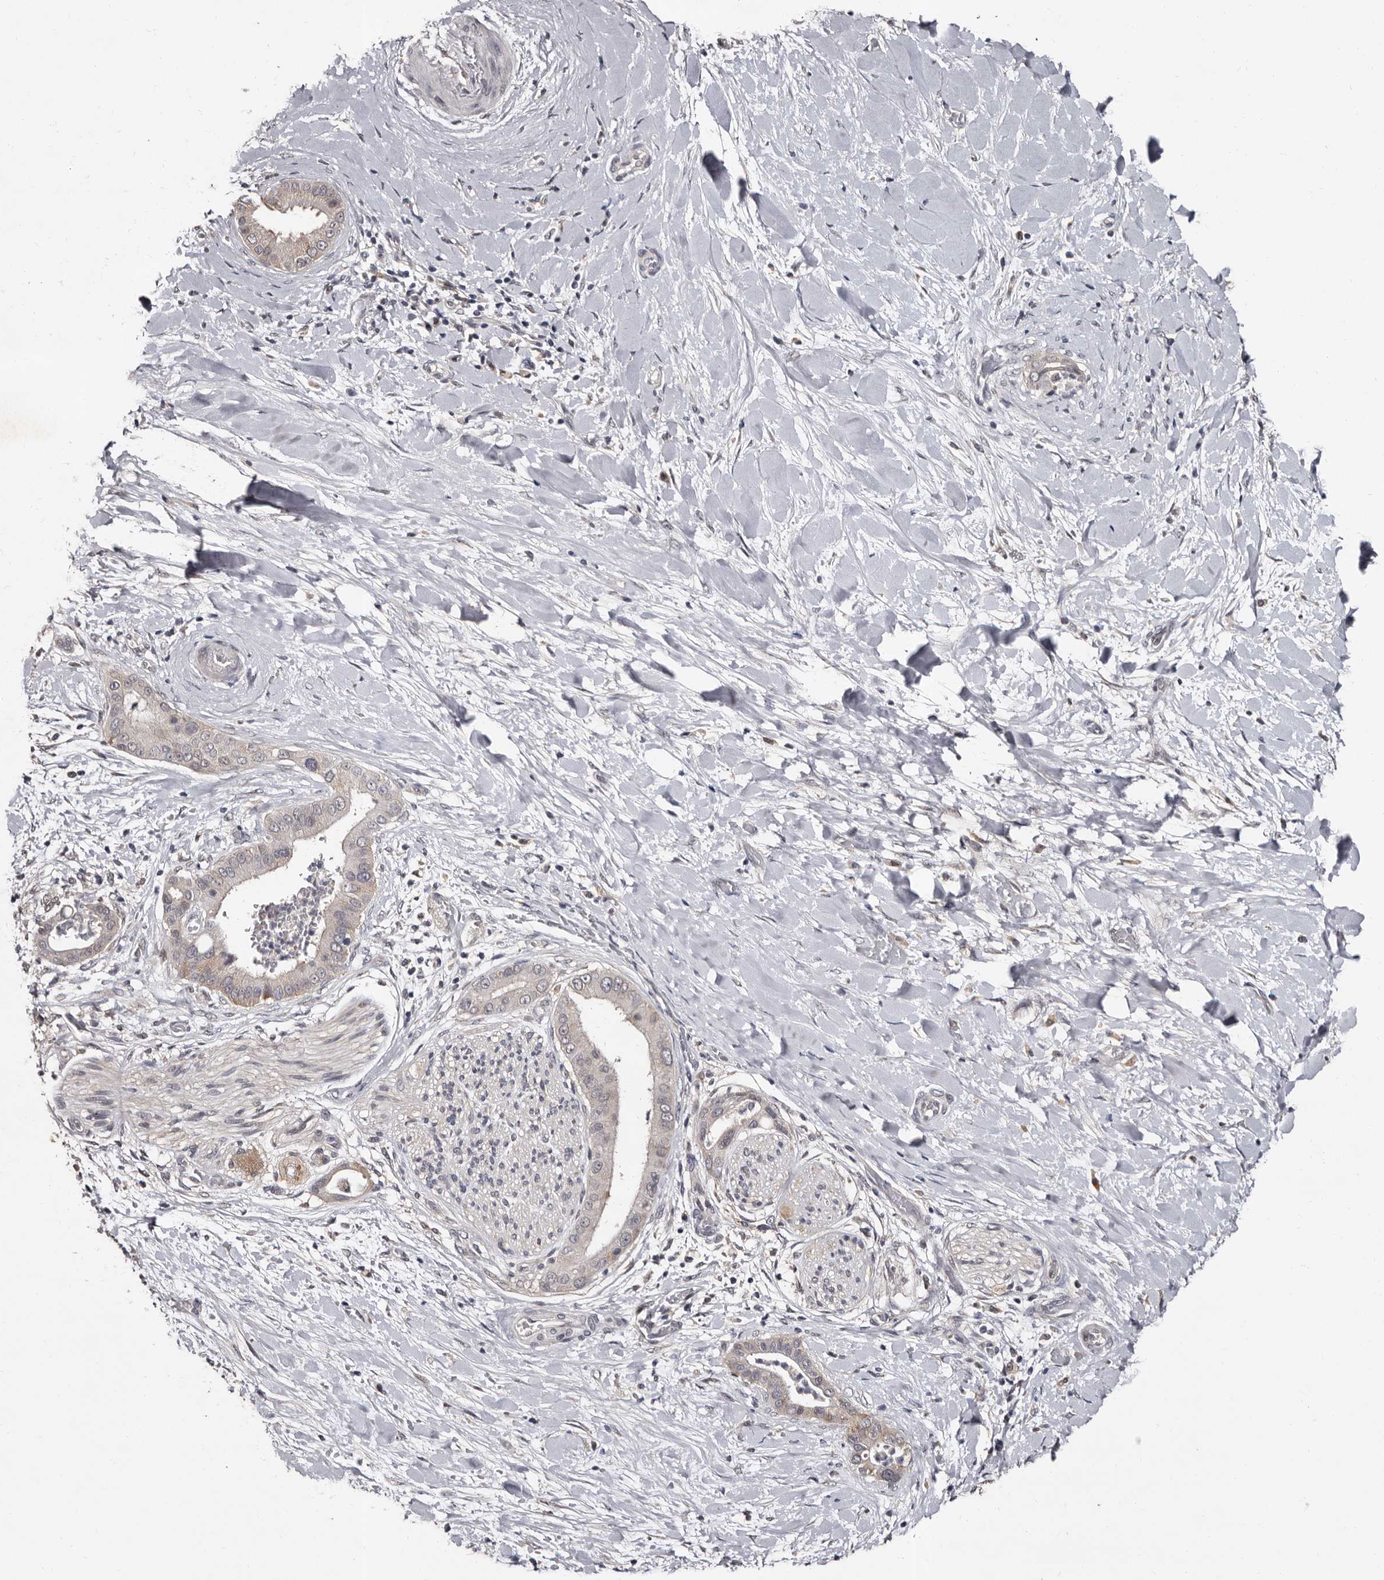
{"staining": {"intensity": "weak", "quantity": "<25%", "location": "cytoplasmic/membranous"}, "tissue": "liver cancer", "cell_type": "Tumor cells", "image_type": "cancer", "snomed": [{"axis": "morphology", "description": "Cholangiocarcinoma"}, {"axis": "topography", "description": "Liver"}], "caption": "Liver cancer (cholangiocarcinoma) was stained to show a protein in brown. There is no significant expression in tumor cells.", "gene": "FAM91A1", "patient": {"sex": "female", "age": 54}}